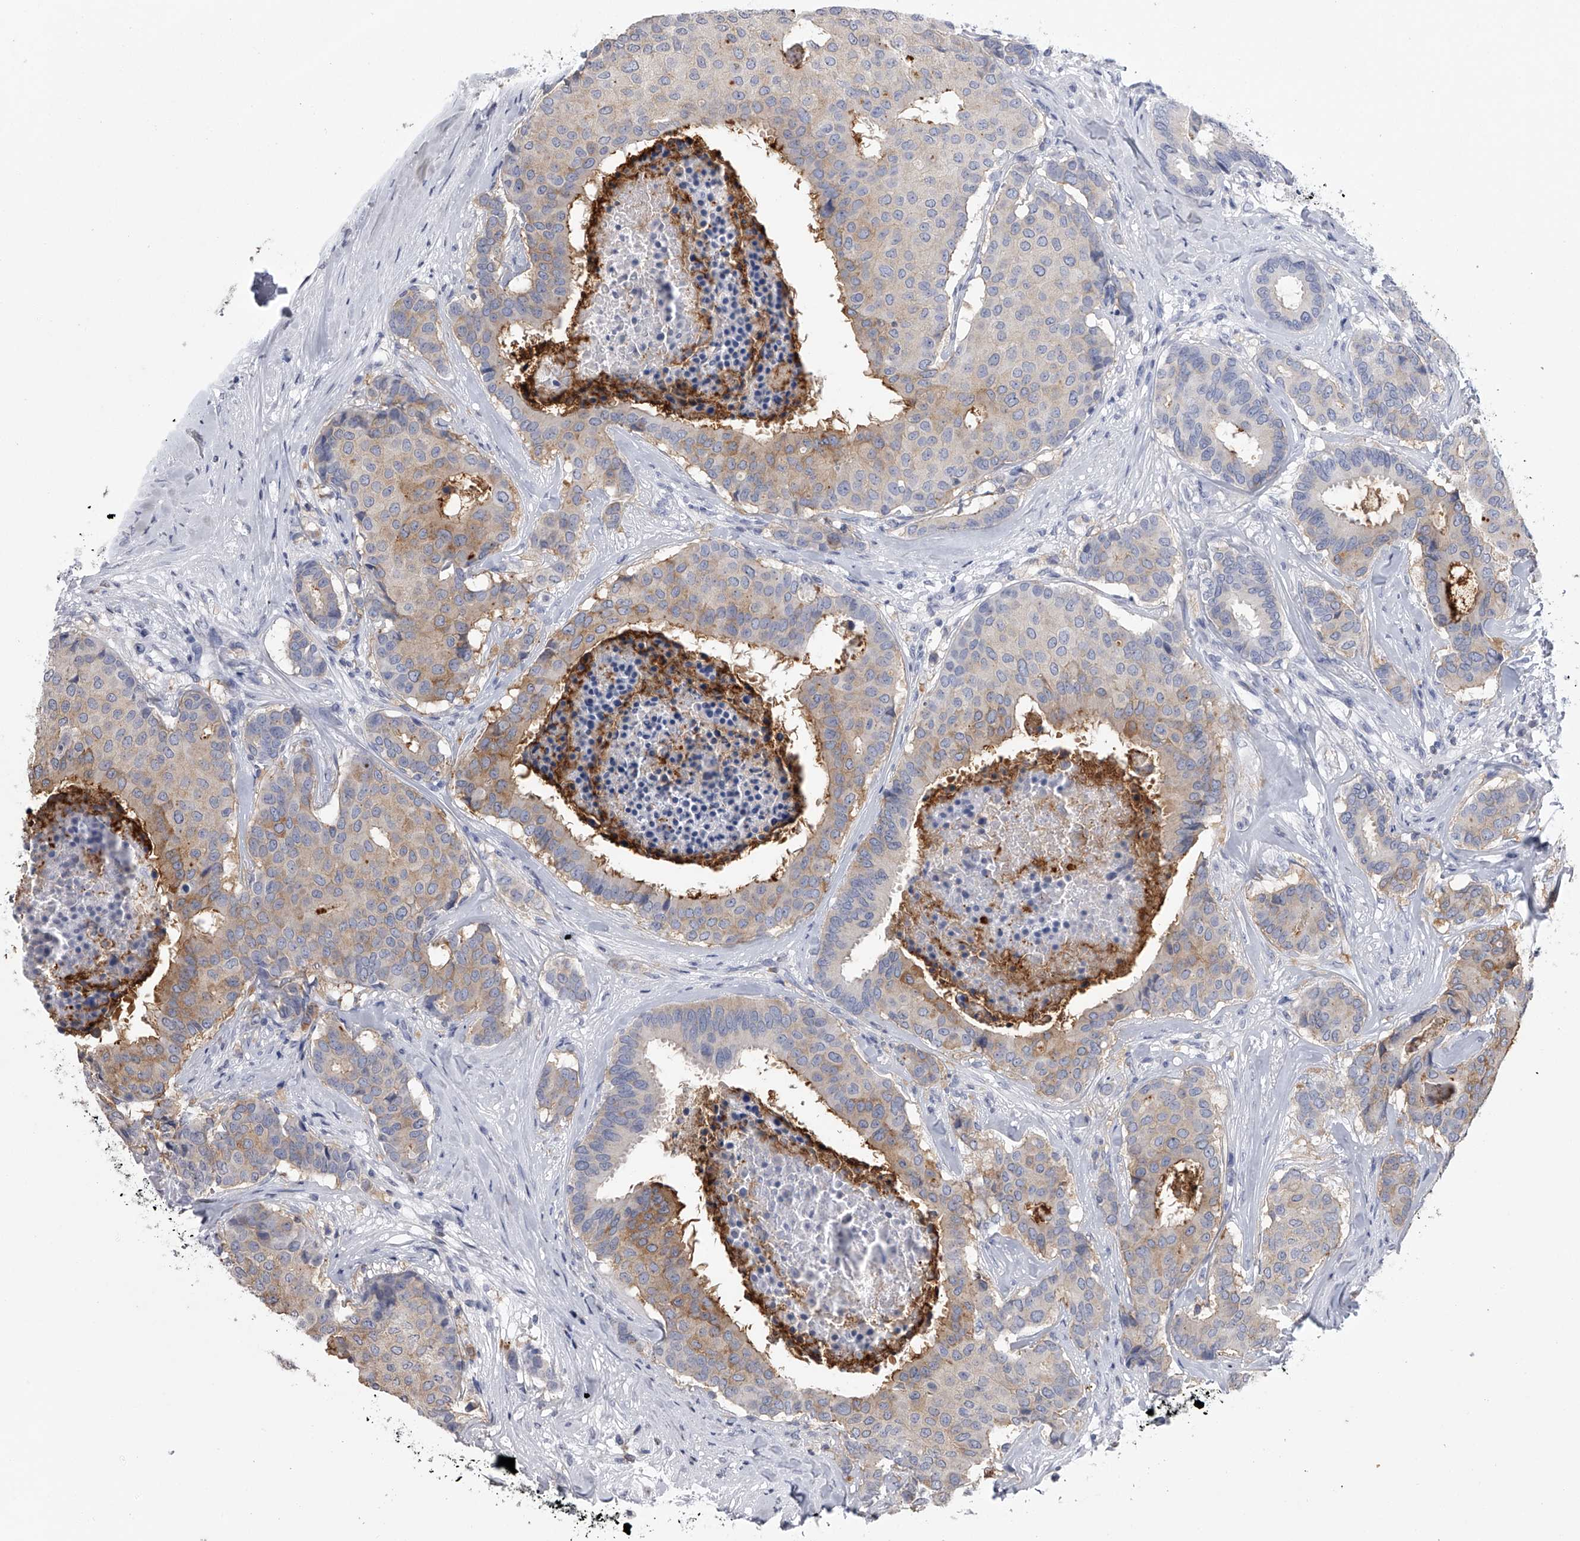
{"staining": {"intensity": "weak", "quantity": "<25%", "location": "cytoplasmic/membranous"}, "tissue": "breast cancer", "cell_type": "Tumor cells", "image_type": "cancer", "snomed": [{"axis": "morphology", "description": "Duct carcinoma"}, {"axis": "topography", "description": "Breast"}], "caption": "There is no significant positivity in tumor cells of breast cancer. The staining was performed using DAB to visualize the protein expression in brown, while the nuclei were stained in blue with hematoxylin (Magnification: 20x).", "gene": "TASP1", "patient": {"sex": "female", "age": 75}}